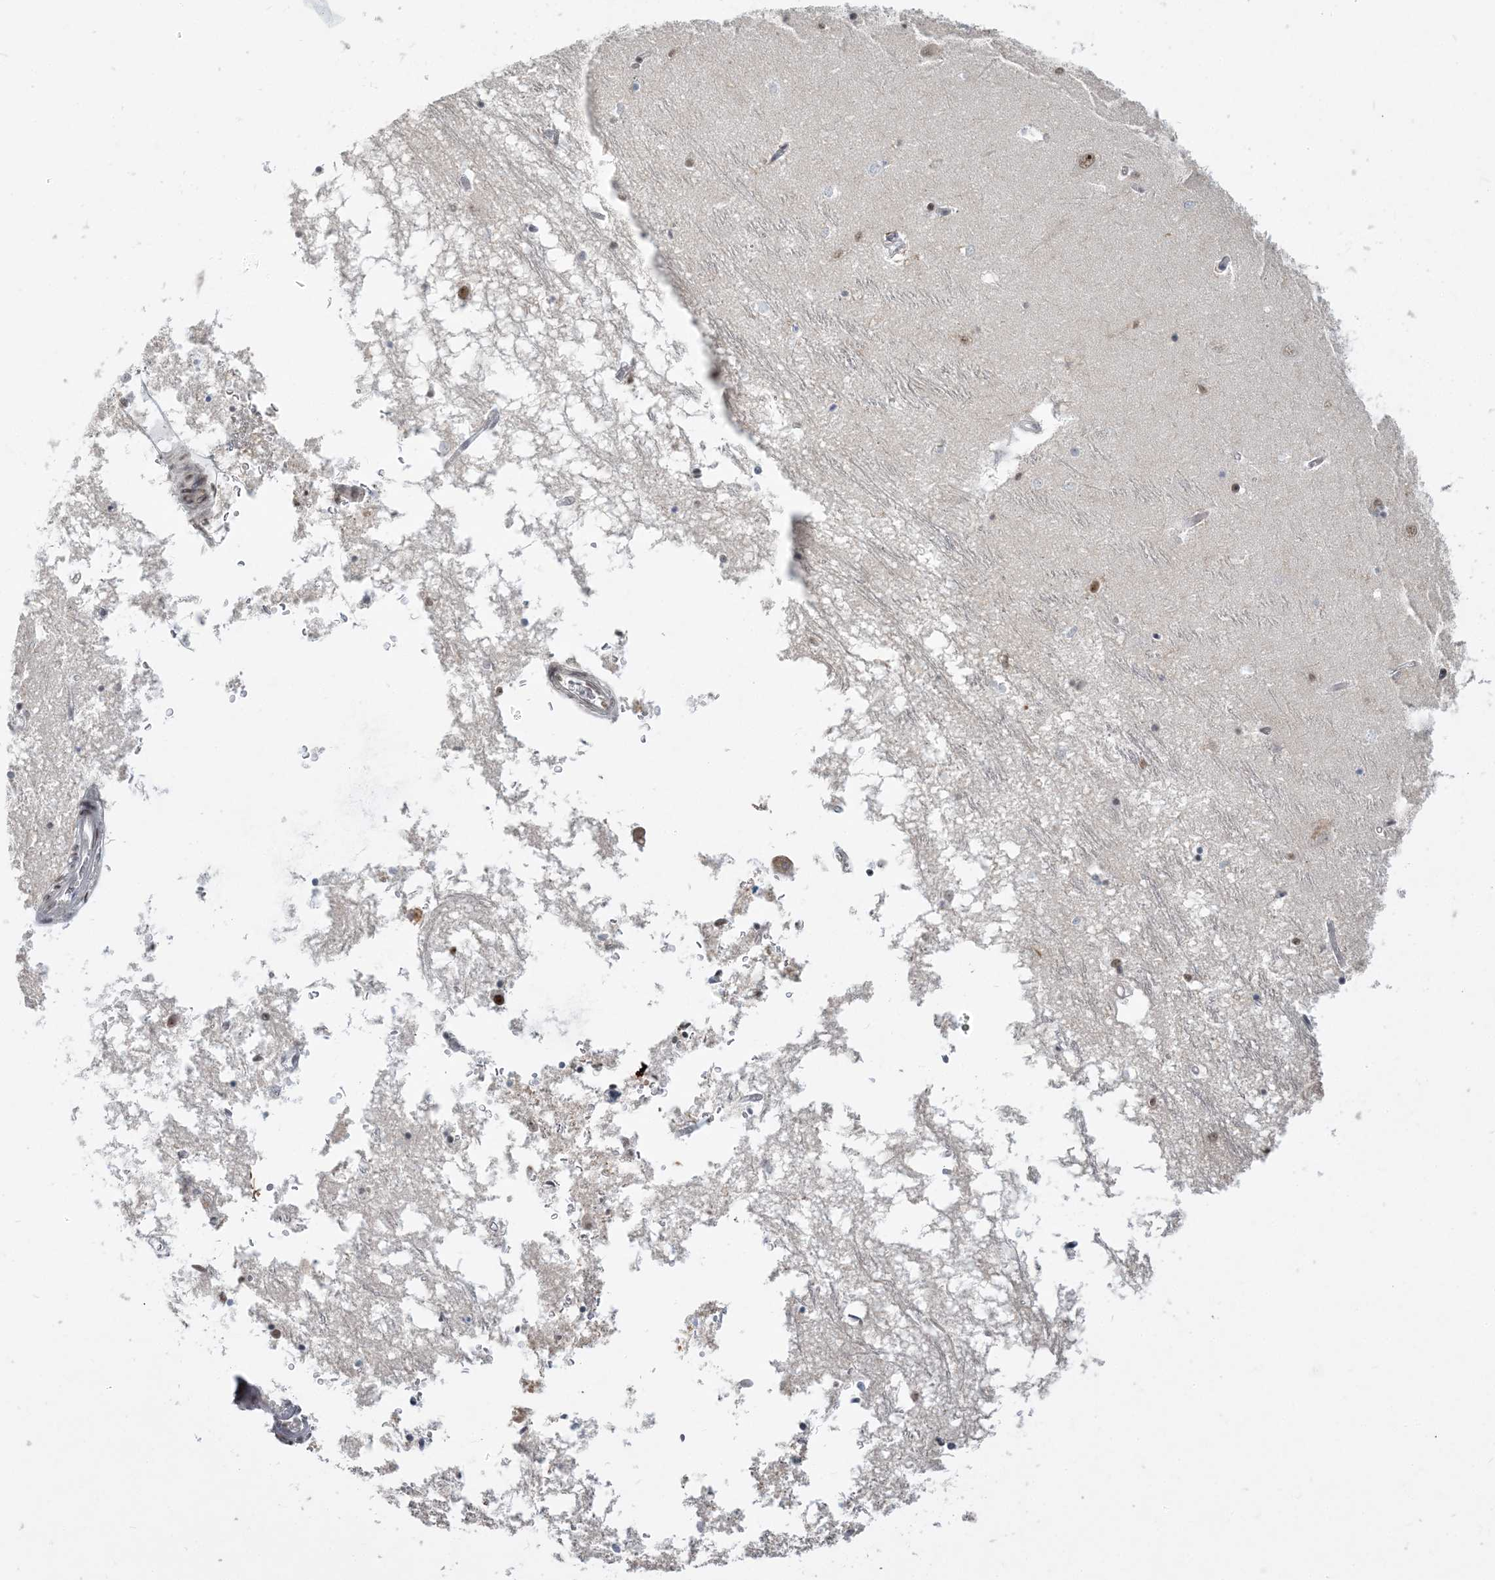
{"staining": {"intensity": "moderate", "quantity": "<25%", "location": "nuclear"}, "tissue": "hippocampus", "cell_type": "Glial cells", "image_type": "normal", "snomed": [{"axis": "morphology", "description": "Normal tissue, NOS"}, {"axis": "topography", "description": "Hippocampus"}], "caption": "Glial cells exhibit moderate nuclear staining in about <25% of cells in unremarkable hippocampus.", "gene": "PLRG1", "patient": {"sex": "male", "age": 70}}